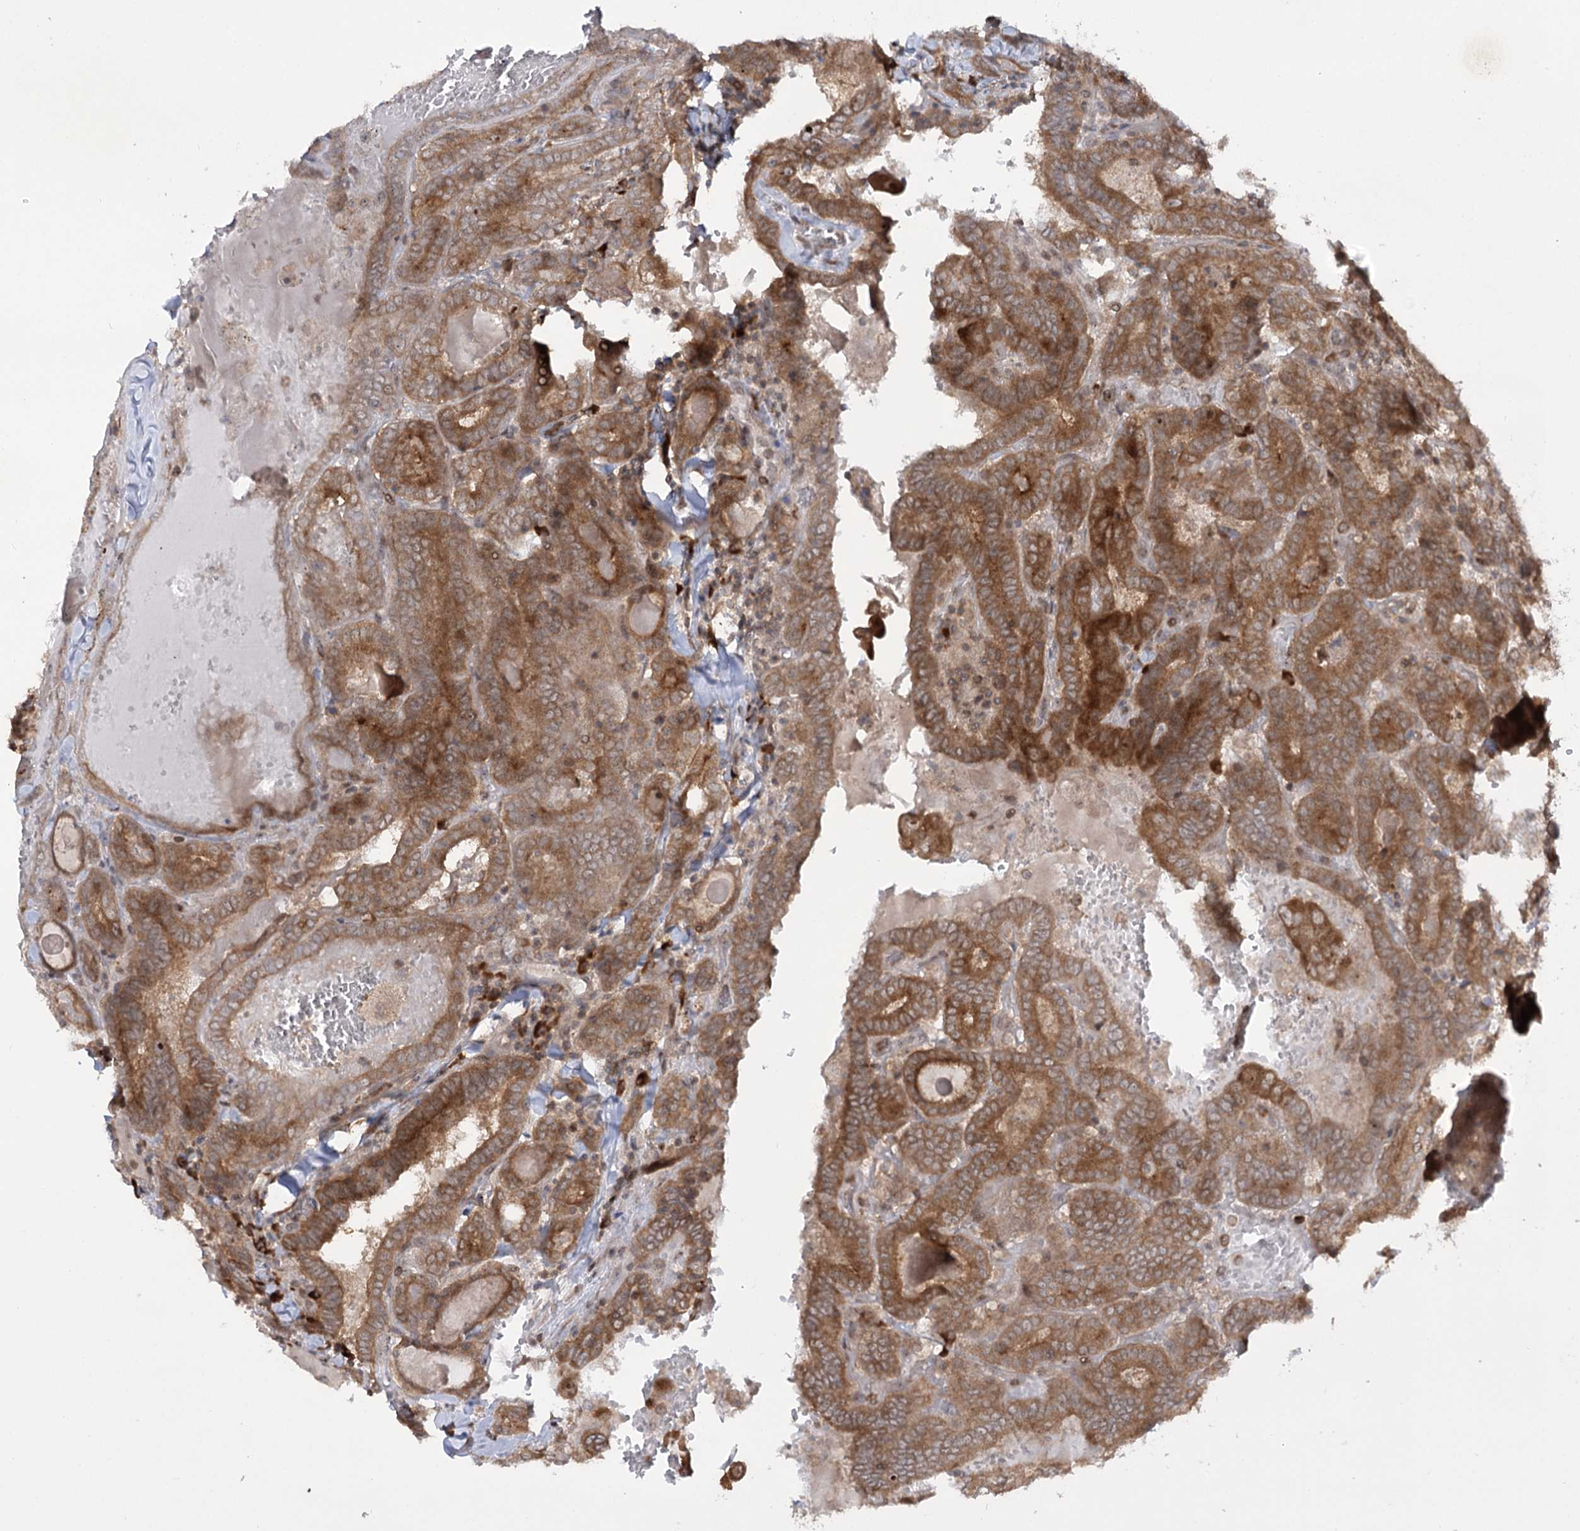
{"staining": {"intensity": "moderate", "quantity": ">75%", "location": "cytoplasmic/membranous"}, "tissue": "thyroid cancer", "cell_type": "Tumor cells", "image_type": "cancer", "snomed": [{"axis": "morphology", "description": "Papillary adenocarcinoma, NOS"}, {"axis": "topography", "description": "Thyroid gland"}], "caption": "Protein analysis of thyroid papillary adenocarcinoma tissue reveals moderate cytoplasmic/membranous positivity in about >75% of tumor cells.", "gene": "SYTL1", "patient": {"sex": "female", "age": 72}}